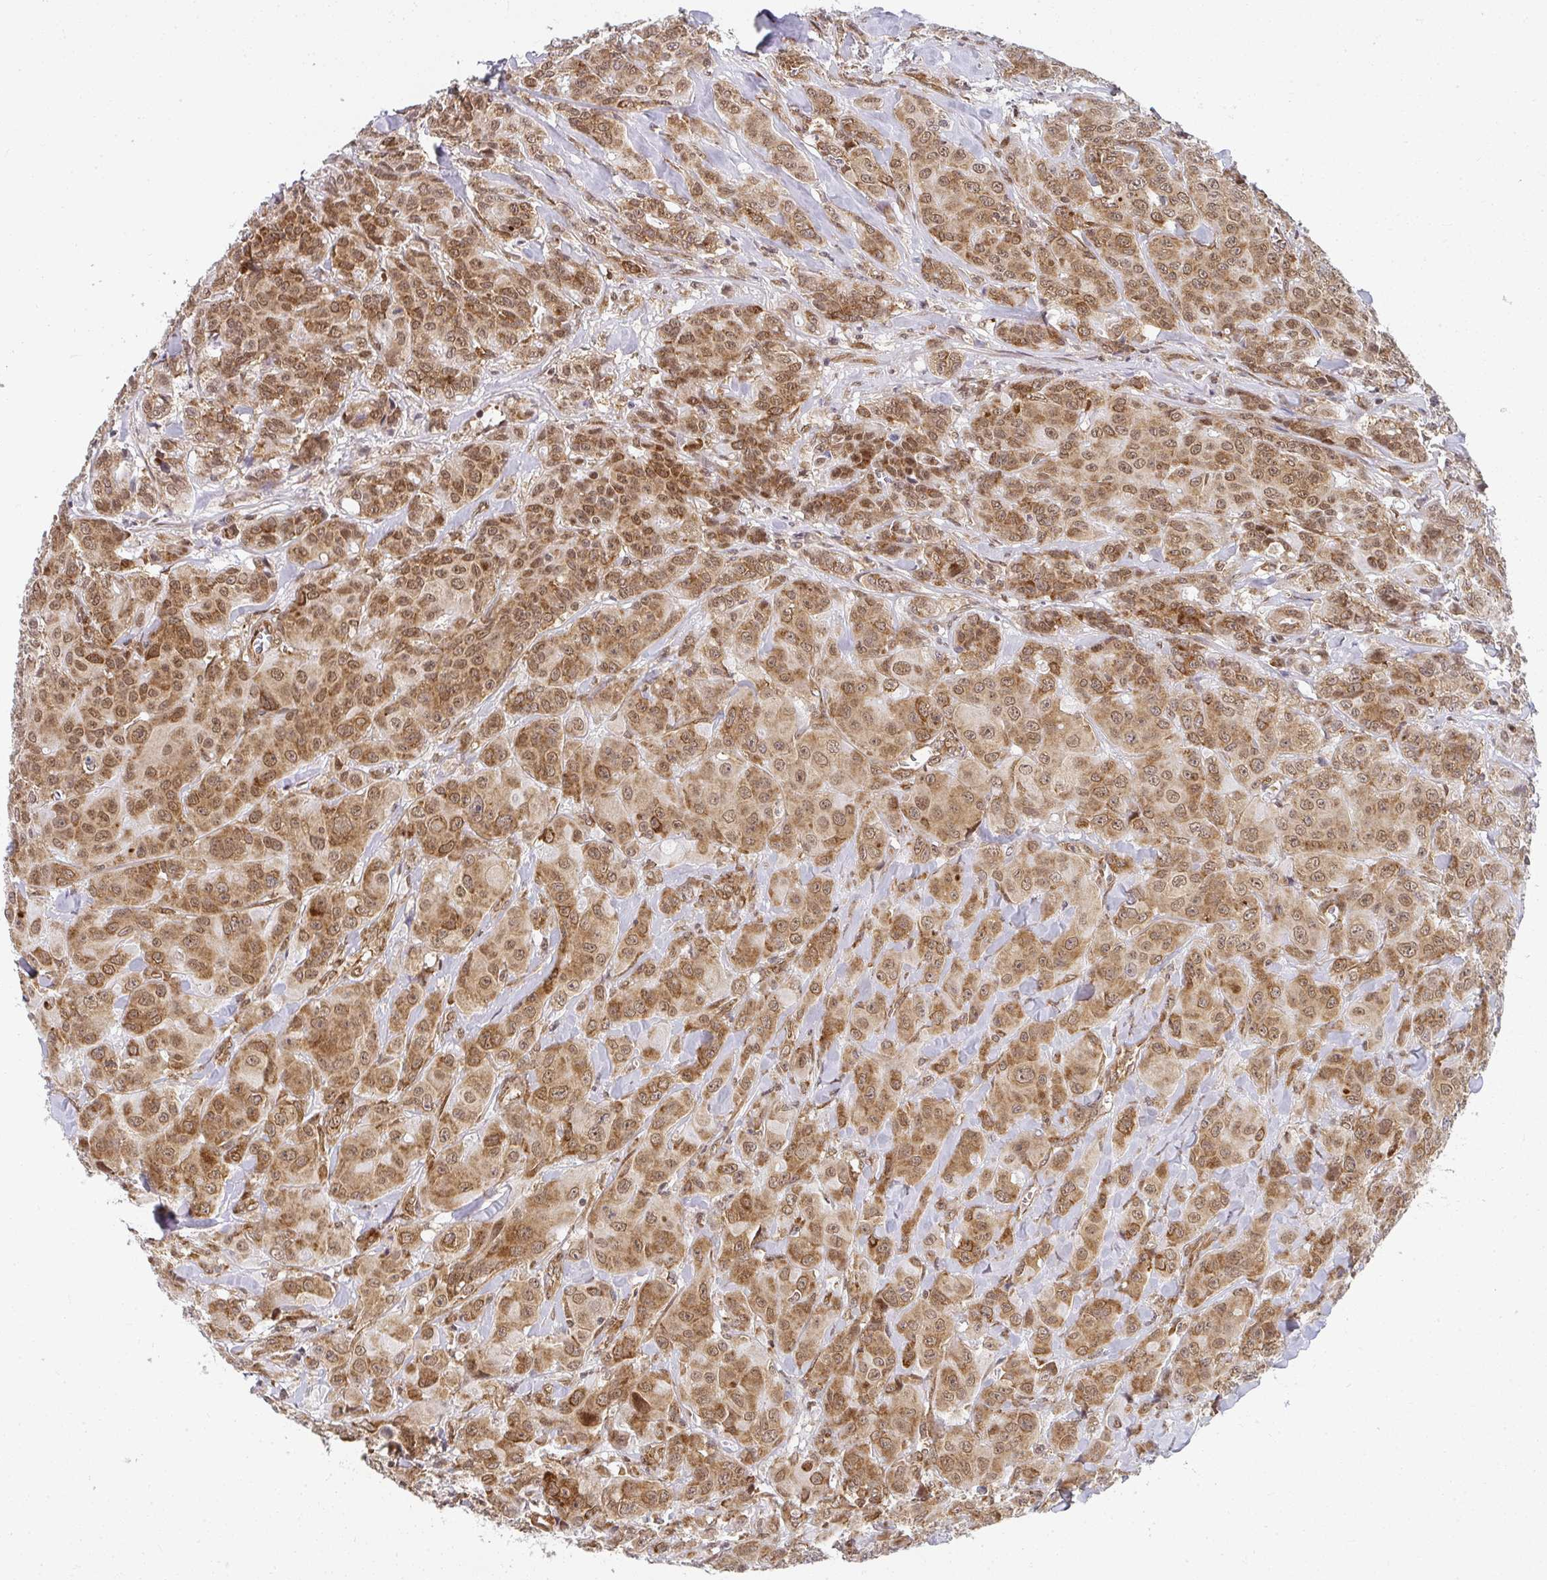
{"staining": {"intensity": "moderate", "quantity": ">75%", "location": "cytoplasmic/membranous,nuclear"}, "tissue": "breast cancer", "cell_type": "Tumor cells", "image_type": "cancer", "snomed": [{"axis": "morphology", "description": "Normal tissue, NOS"}, {"axis": "morphology", "description": "Duct carcinoma"}, {"axis": "topography", "description": "Breast"}], "caption": "A high-resolution image shows IHC staining of breast cancer, which reveals moderate cytoplasmic/membranous and nuclear positivity in approximately >75% of tumor cells. Immunohistochemistry (ihc) stains the protein in brown and the nuclei are stained blue.", "gene": "SYNCRIP", "patient": {"sex": "female", "age": 43}}